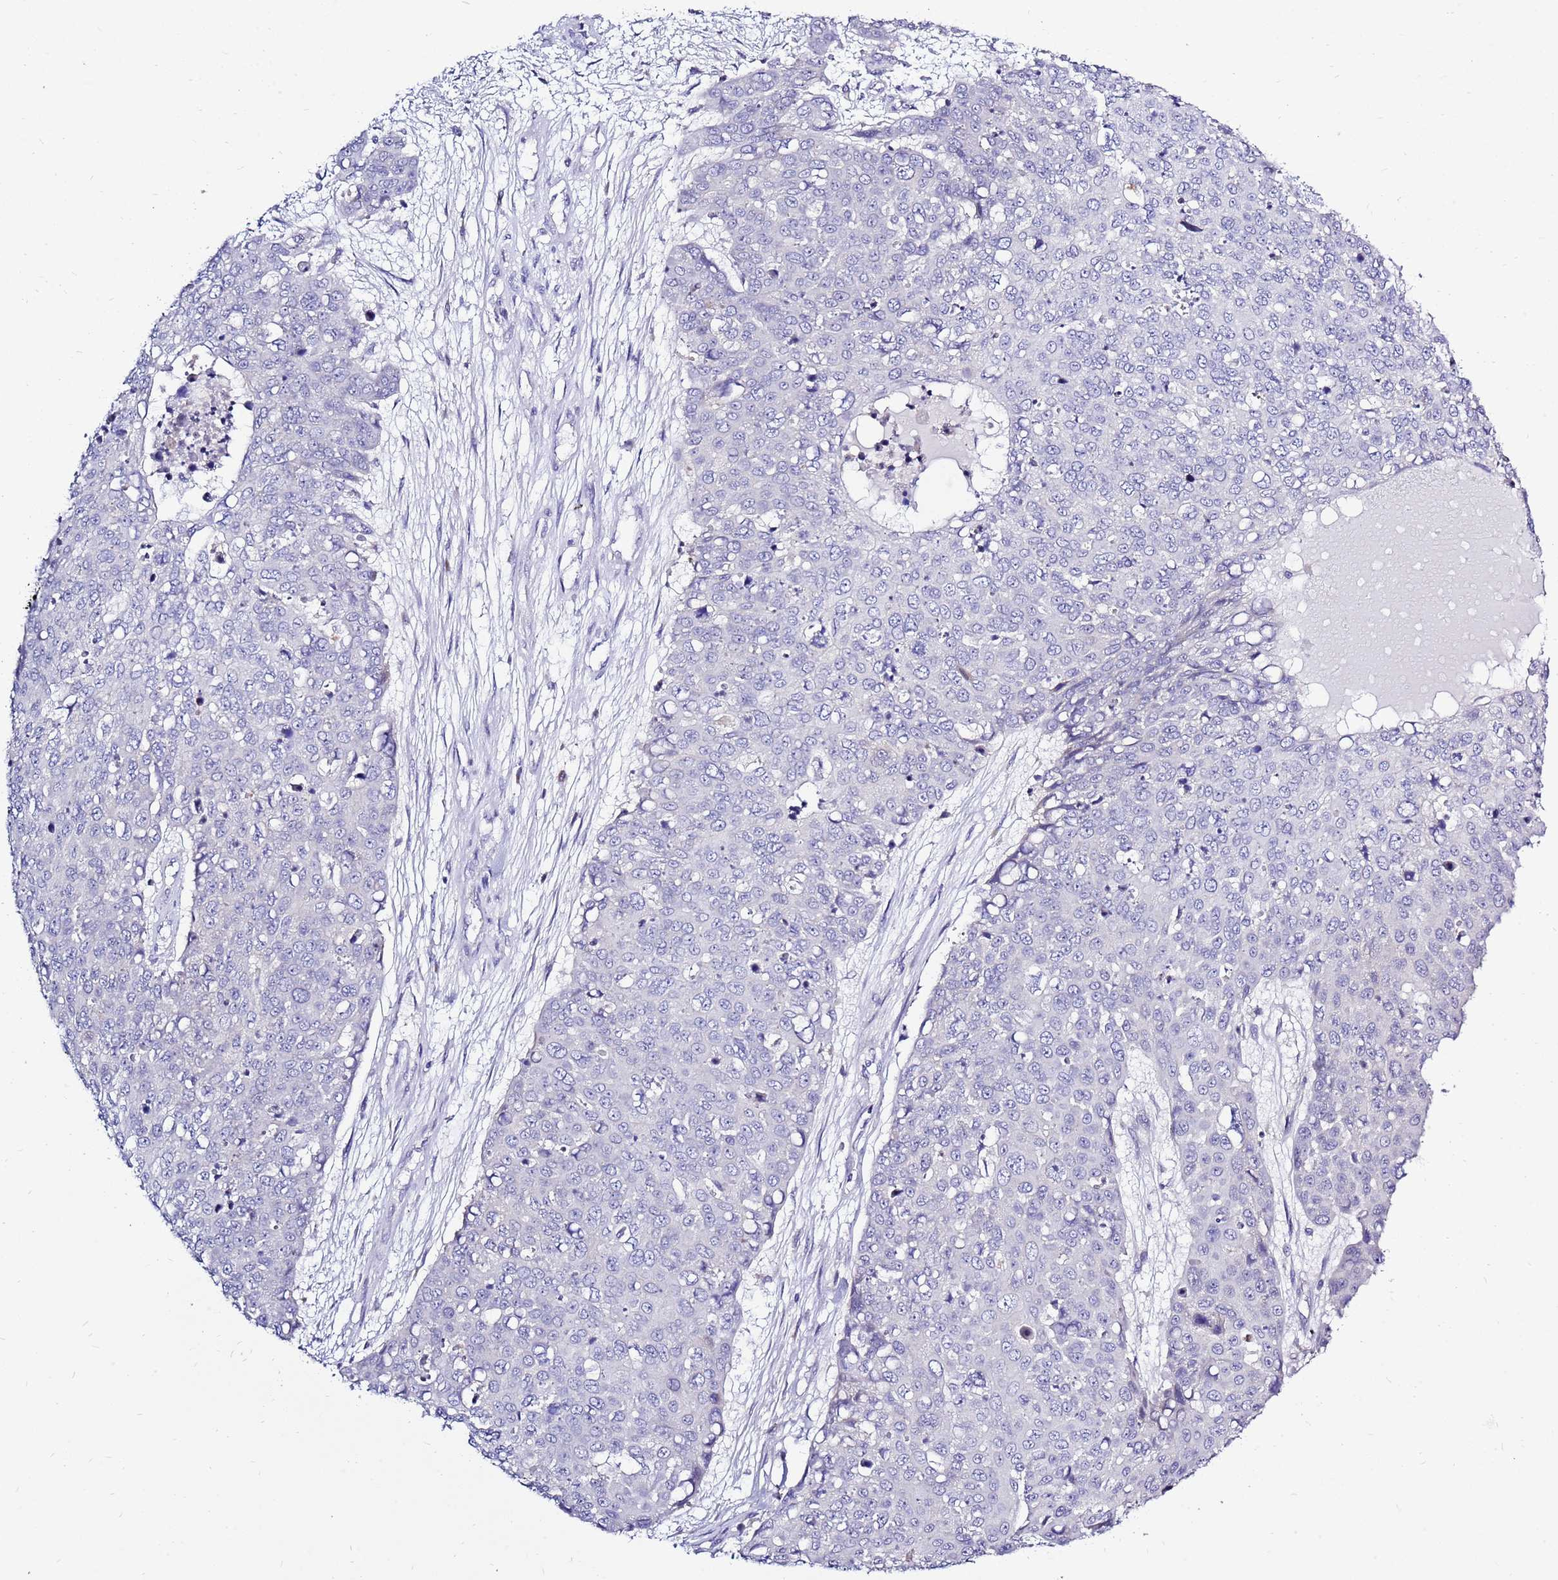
{"staining": {"intensity": "negative", "quantity": "none", "location": "none"}, "tissue": "skin cancer", "cell_type": "Tumor cells", "image_type": "cancer", "snomed": [{"axis": "morphology", "description": "Squamous cell carcinoma, NOS"}, {"axis": "topography", "description": "Skin"}], "caption": "Immunohistochemical staining of skin squamous cell carcinoma demonstrates no significant expression in tumor cells.", "gene": "IGF1R", "patient": {"sex": "male", "age": 71}}